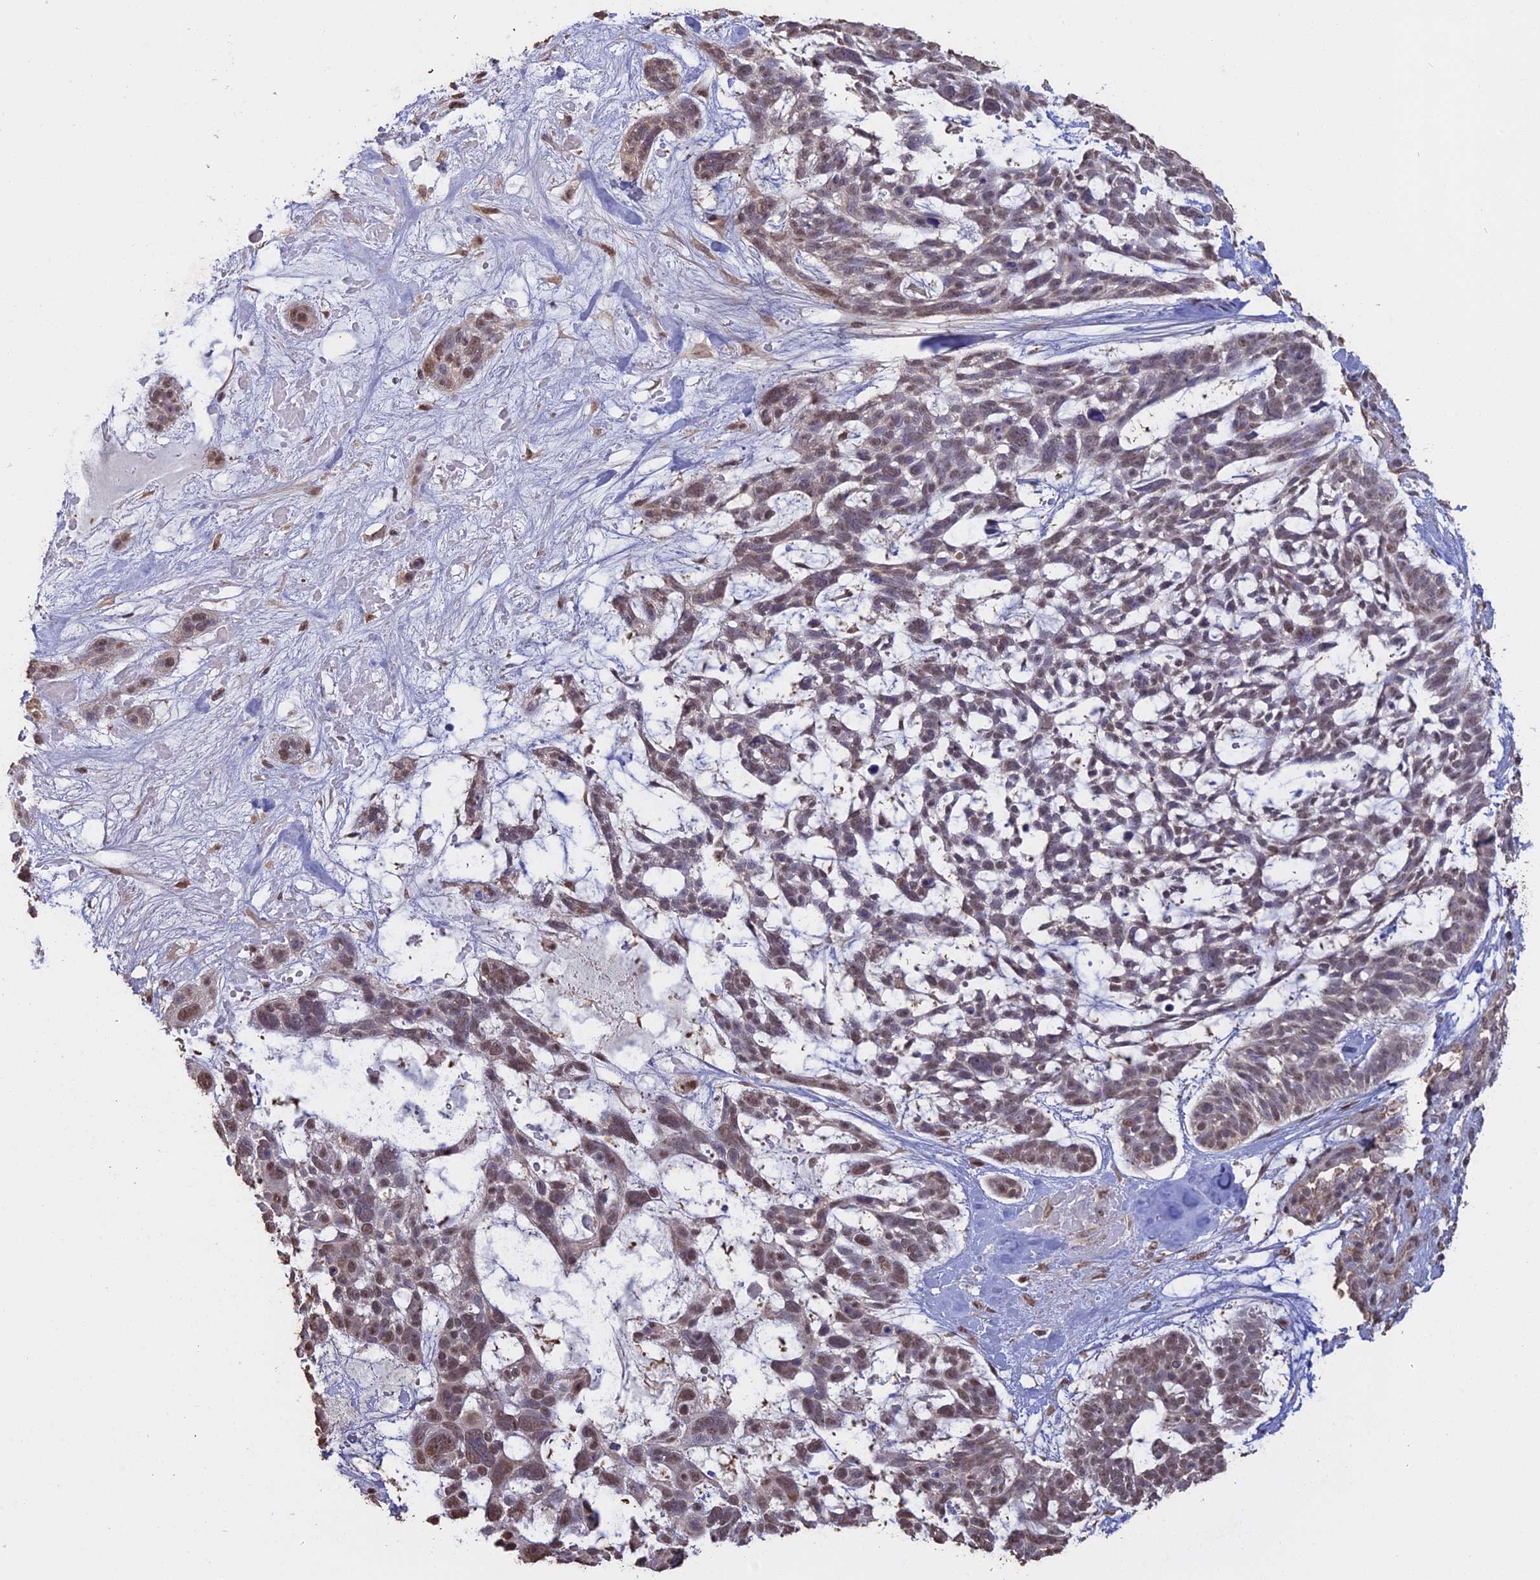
{"staining": {"intensity": "moderate", "quantity": ">75%", "location": "nuclear"}, "tissue": "skin cancer", "cell_type": "Tumor cells", "image_type": "cancer", "snomed": [{"axis": "morphology", "description": "Basal cell carcinoma"}, {"axis": "topography", "description": "Skin"}], "caption": "Brown immunohistochemical staining in basal cell carcinoma (skin) displays moderate nuclear expression in about >75% of tumor cells.", "gene": "PSMC6", "patient": {"sex": "male", "age": 88}}